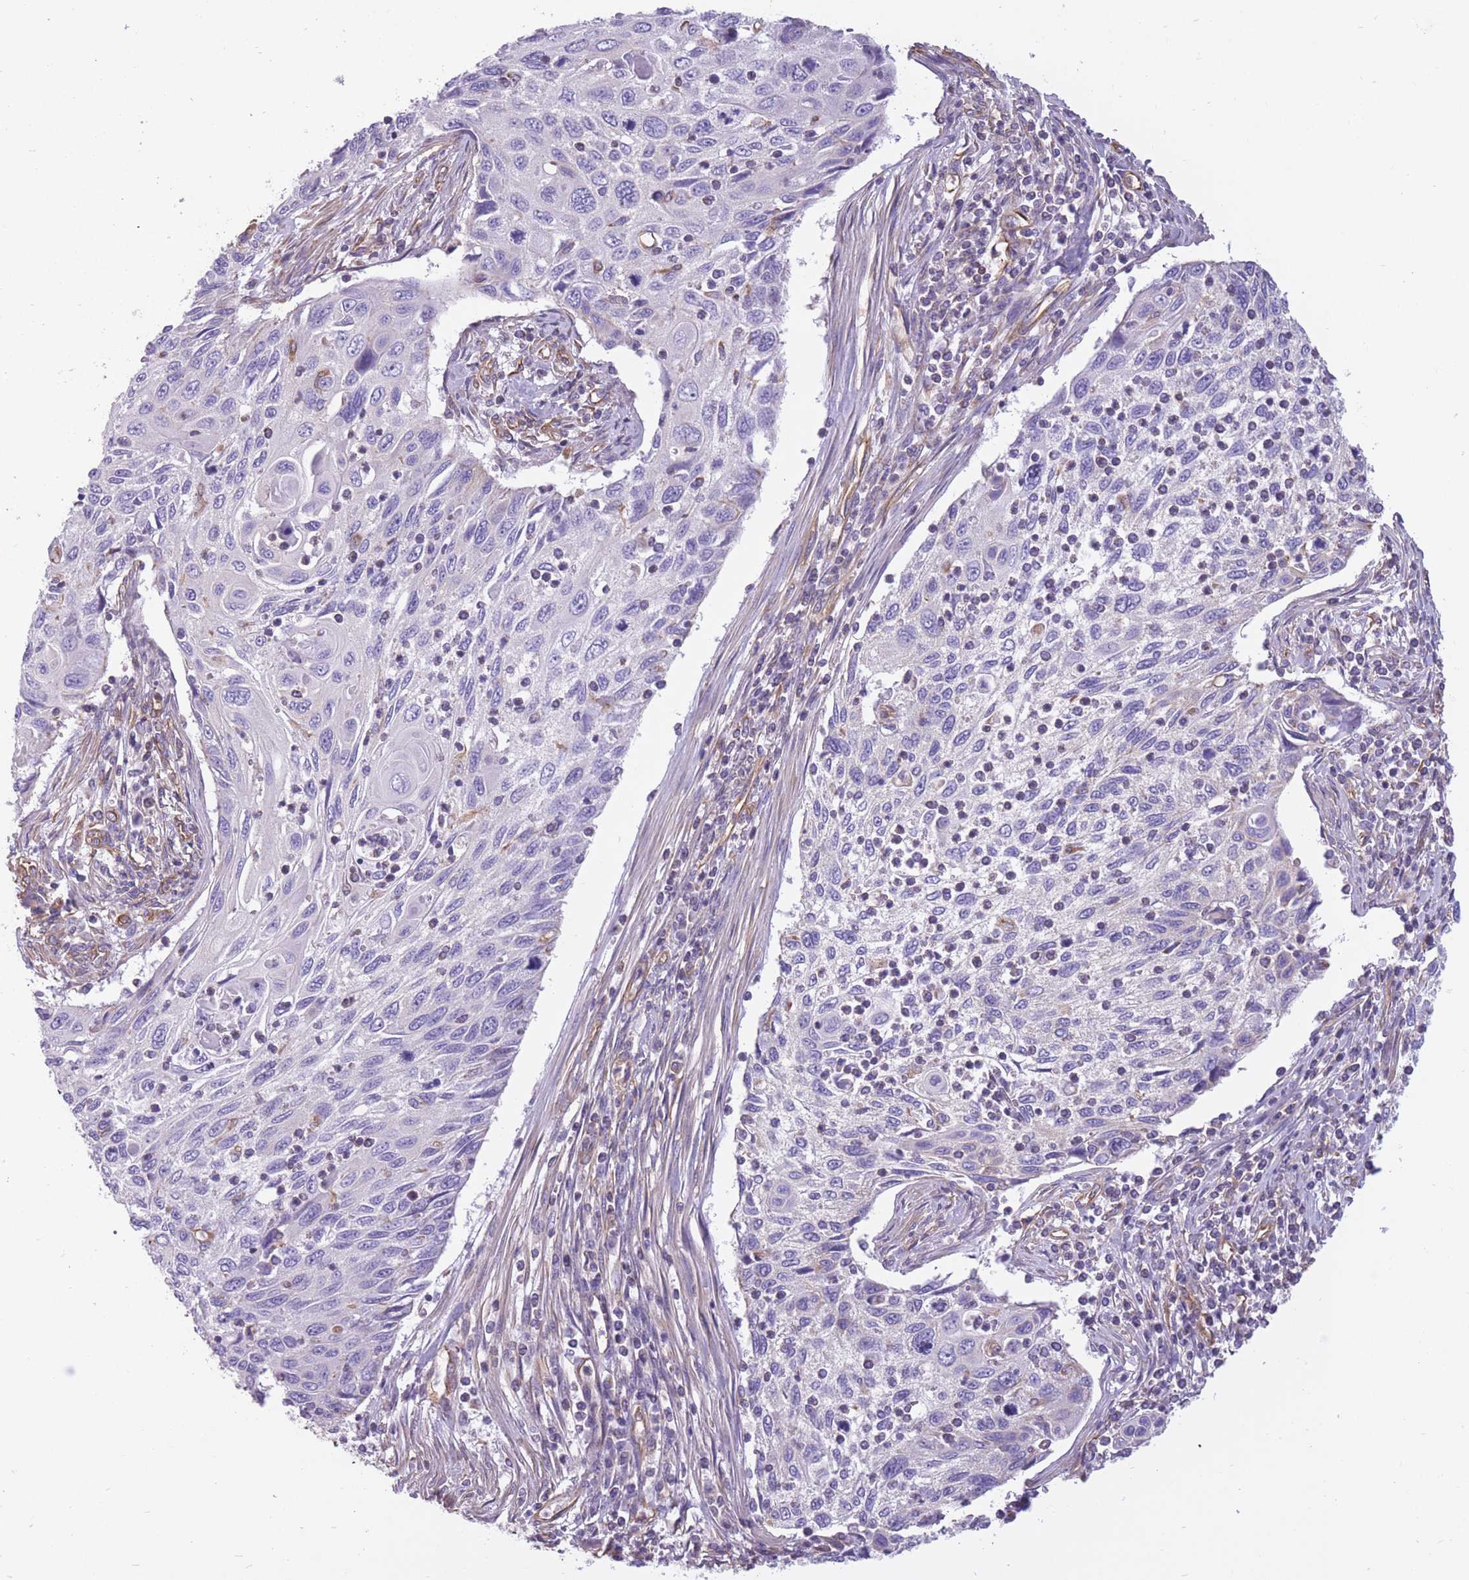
{"staining": {"intensity": "negative", "quantity": "none", "location": "none"}, "tissue": "cervical cancer", "cell_type": "Tumor cells", "image_type": "cancer", "snomed": [{"axis": "morphology", "description": "Squamous cell carcinoma, NOS"}, {"axis": "topography", "description": "Cervix"}], "caption": "Protein analysis of squamous cell carcinoma (cervical) shows no significant expression in tumor cells.", "gene": "ADD1", "patient": {"sex": "female", "age": 70}}